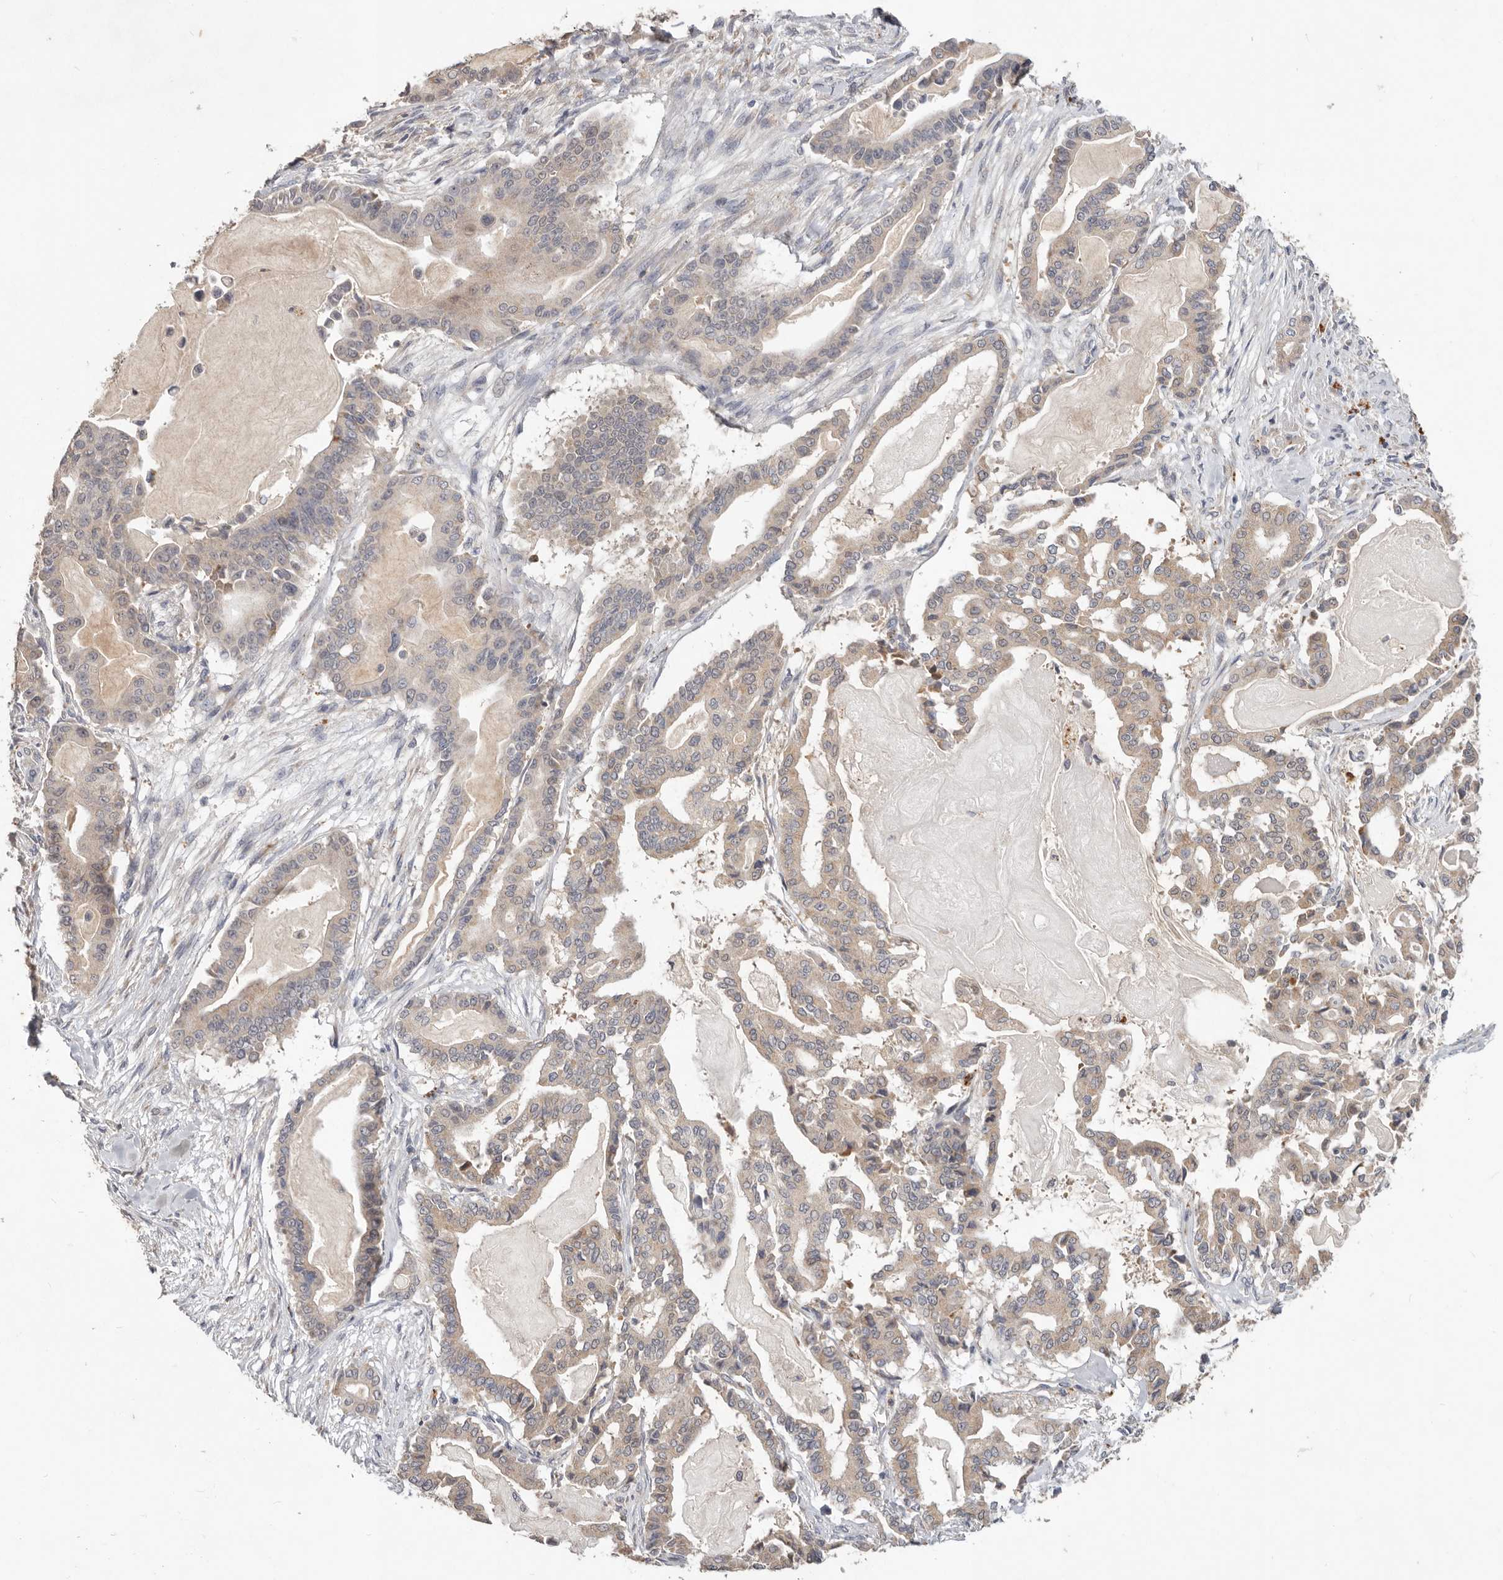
{"staining": {"intensity": "weak", "quantity": "25%-75%", "location": "cytoplasmic/membranous"}, "tissue": "pancreatic cancer", "cell_type": "Tumor cells", "image_type": "cancer", "snomed": [{"axis": "morphology", "description": "Adenocarcinoma, NOS"}, {"axis": "topography", "description": "Pancreas"}], "caption": "Tumor cells exhibit weak cytoplasmic/membranous expression in approximately 25%-75% of cells in pancreatic cancer.", "gene": "WDR77", "patient": {"sex": "male", "age": 63}}